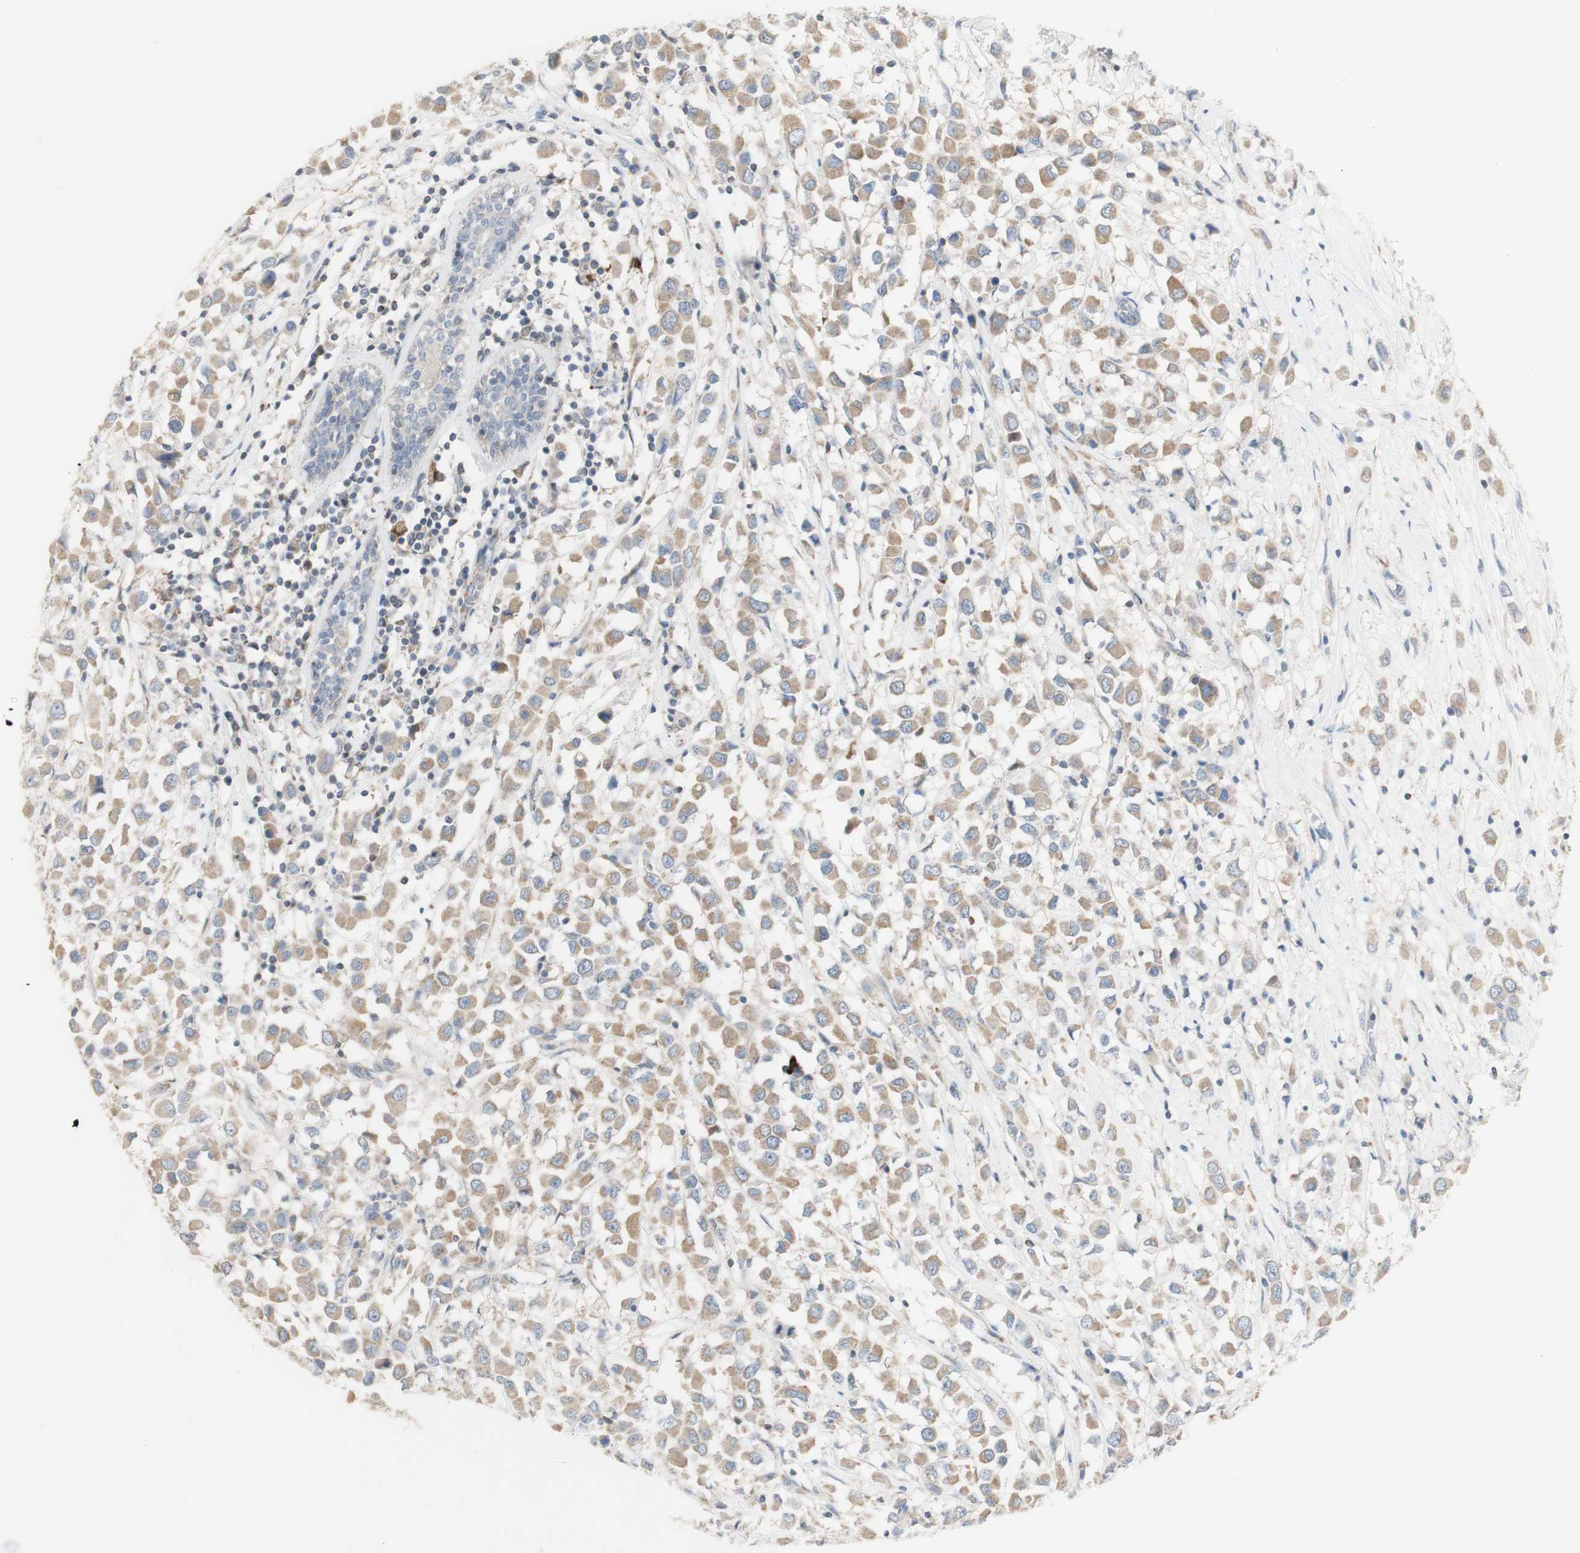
{"staining": {"intensity": "weak", "quantity": ">75%", "location": "cytoplasmic/membranous"}, "tissue": "breast cancer", "cell_type": "Tumor cells", "image_type": "cancer", "snomed": [{"axis": "morphology", "description": "Duct carcinoma"}, {"axis": "topography", "description": "Breast"}], "caption": "Weak cytoplasmic/membranous protein positivity is present in about >75% of tumor cells in intraductal carcinoma (breast). The protein of interest is stained brown, and the nuclei are stained in blue (DAB (3,3'-diaminobenzidine) IHC with brightfield microscopy, high magnification).", "gene": "C3orf52", "patient": {"sex": "female", "age": 61}}